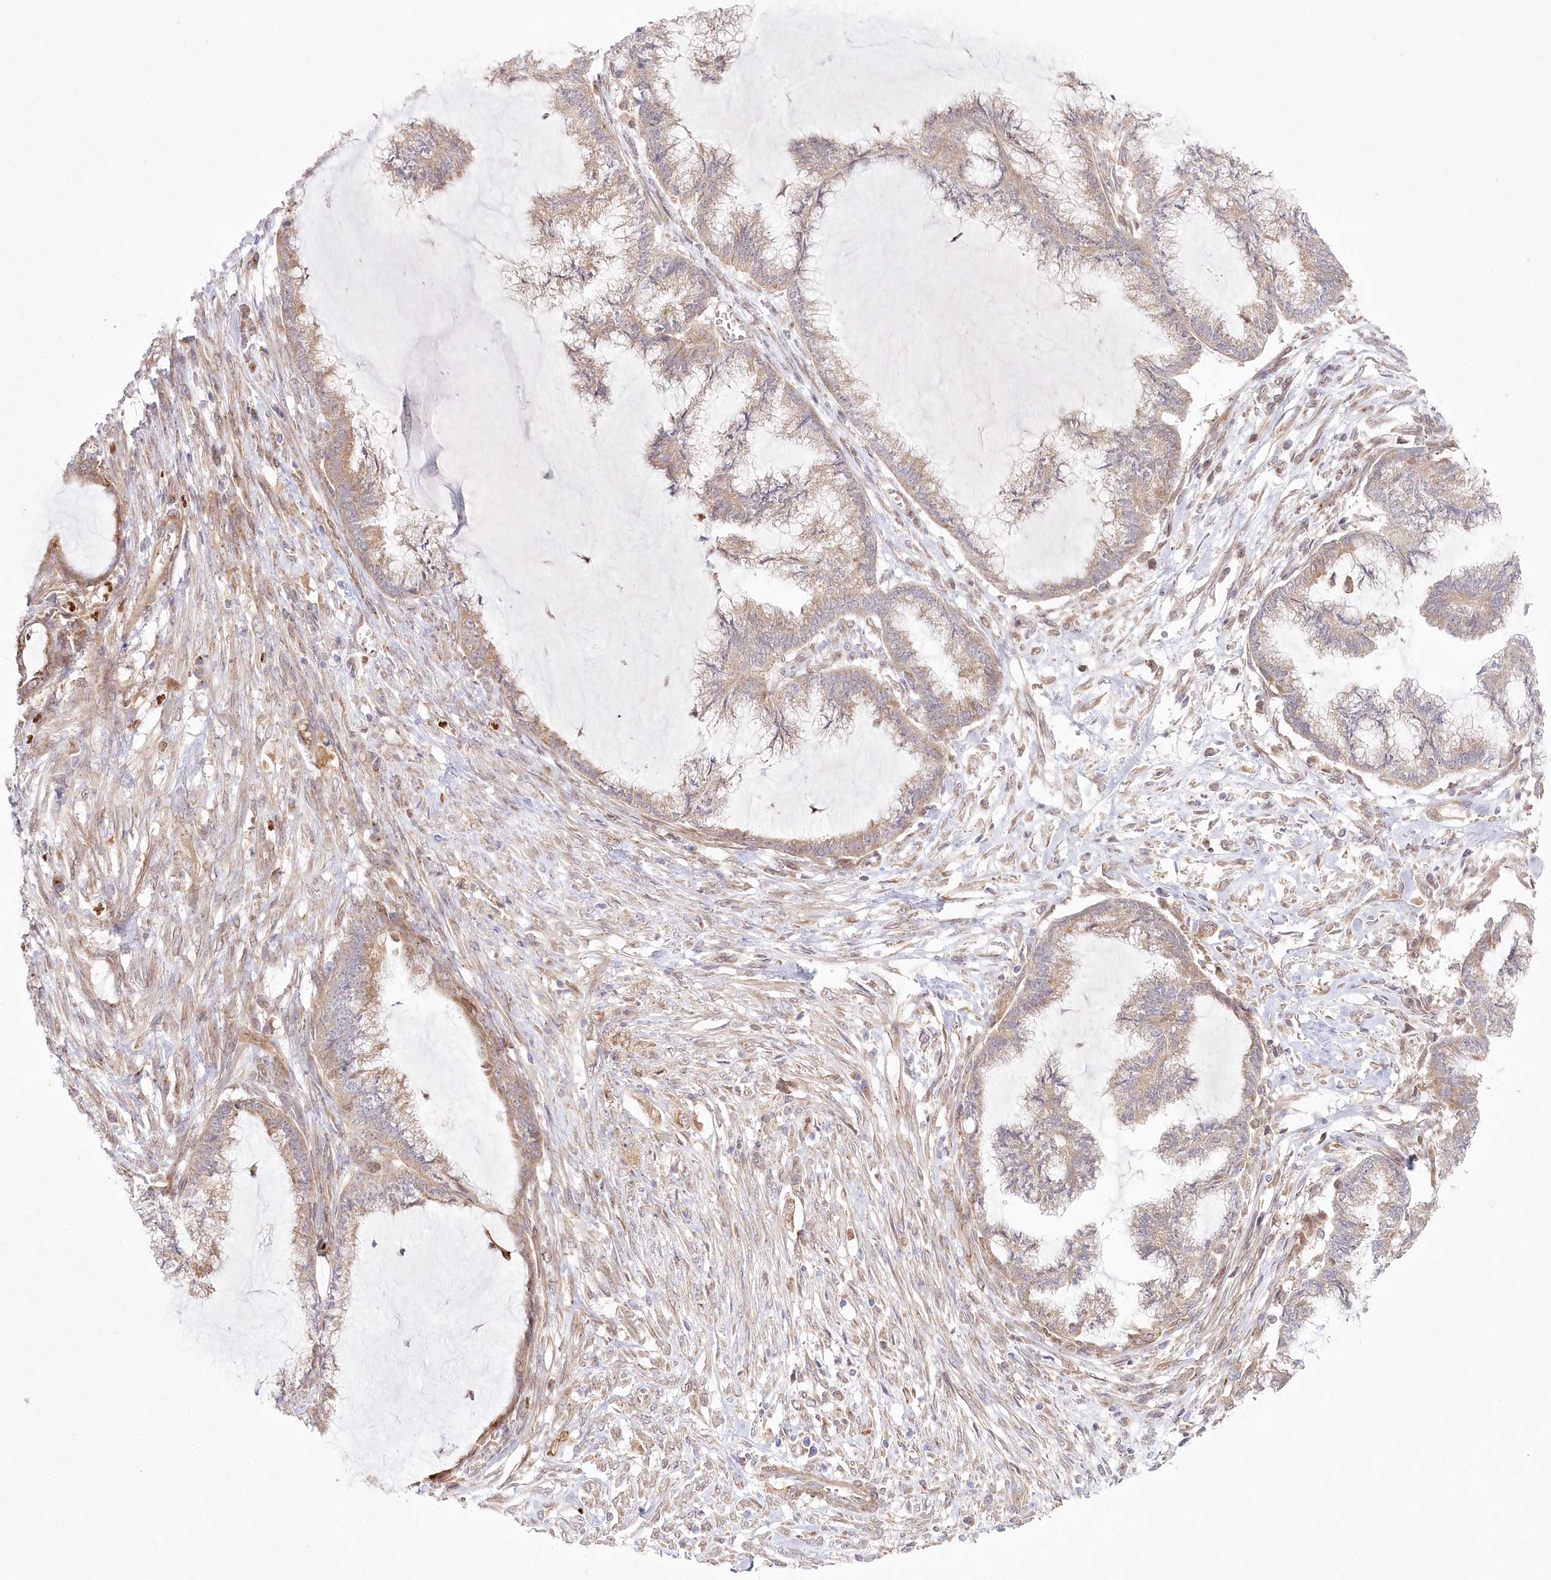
{"staining": {"intensity": "weak", "quantity": "25%-75%", "location": "cytoplasmic/membranous"}, "tissue": "endometrial cancer", "cell_type": "Tumor cells", "image_type": "cancer", "snomed": [{"axis": "morphology", "description": "Adenocarcinoma, NOS"}, {"axis": "topography", "description": "Endometrium"}], "caption": "Protein staining displays weak cytoplasmic/membranous positivity in about 25%-75% of tumor cells in endometrial adenocarcinoma.", "gene": "COMMD3", "patient": {"sex": "female", "age": 86}}